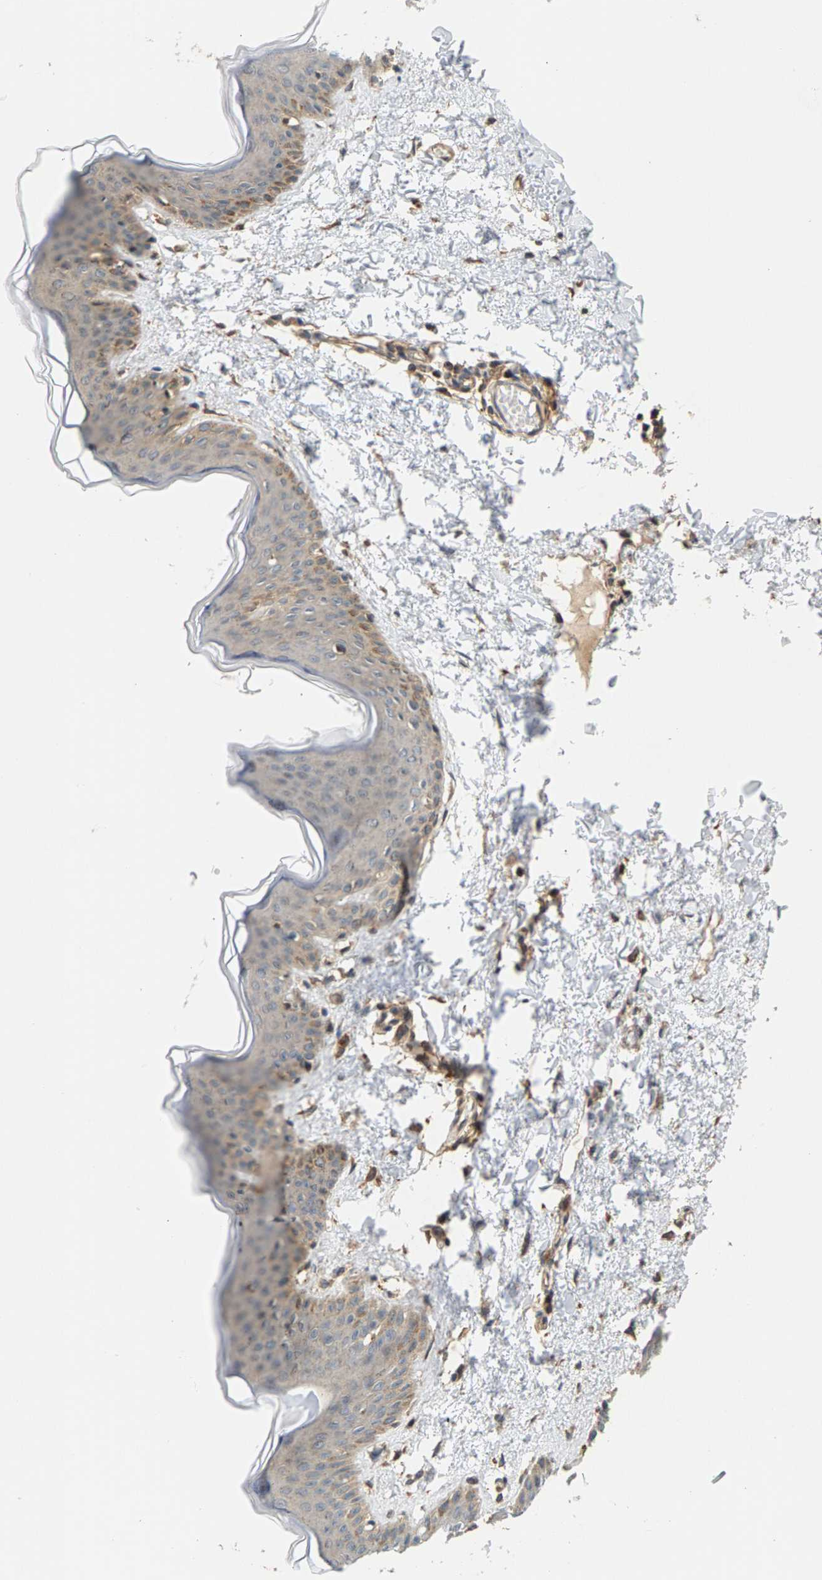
{"staining": {"intensity": "weak", "quantity": ">75%", "location": "cytoplasmic/membranous"}, "tissue": "skin", "cell_type": "Fibroblasts", "image_type": "normal", "snomed": [{"axis": "morphology", "description": "Normal tissue, NOS"}, {"axis": "topography", "description": "Skin"}], "caption": "Immunohistochemistry (IHC) micrograph of benign skin: human skin stained using immunohistochemistry (IHC) shows low levels of weak protein expression localized specifically in the cytoplasmic/membranous of fibroblasts, appearing as a cytoplasmic/membranous brown color.", "gene": "MAP2K5", "patient": {"sex": "female", "age": 17}}